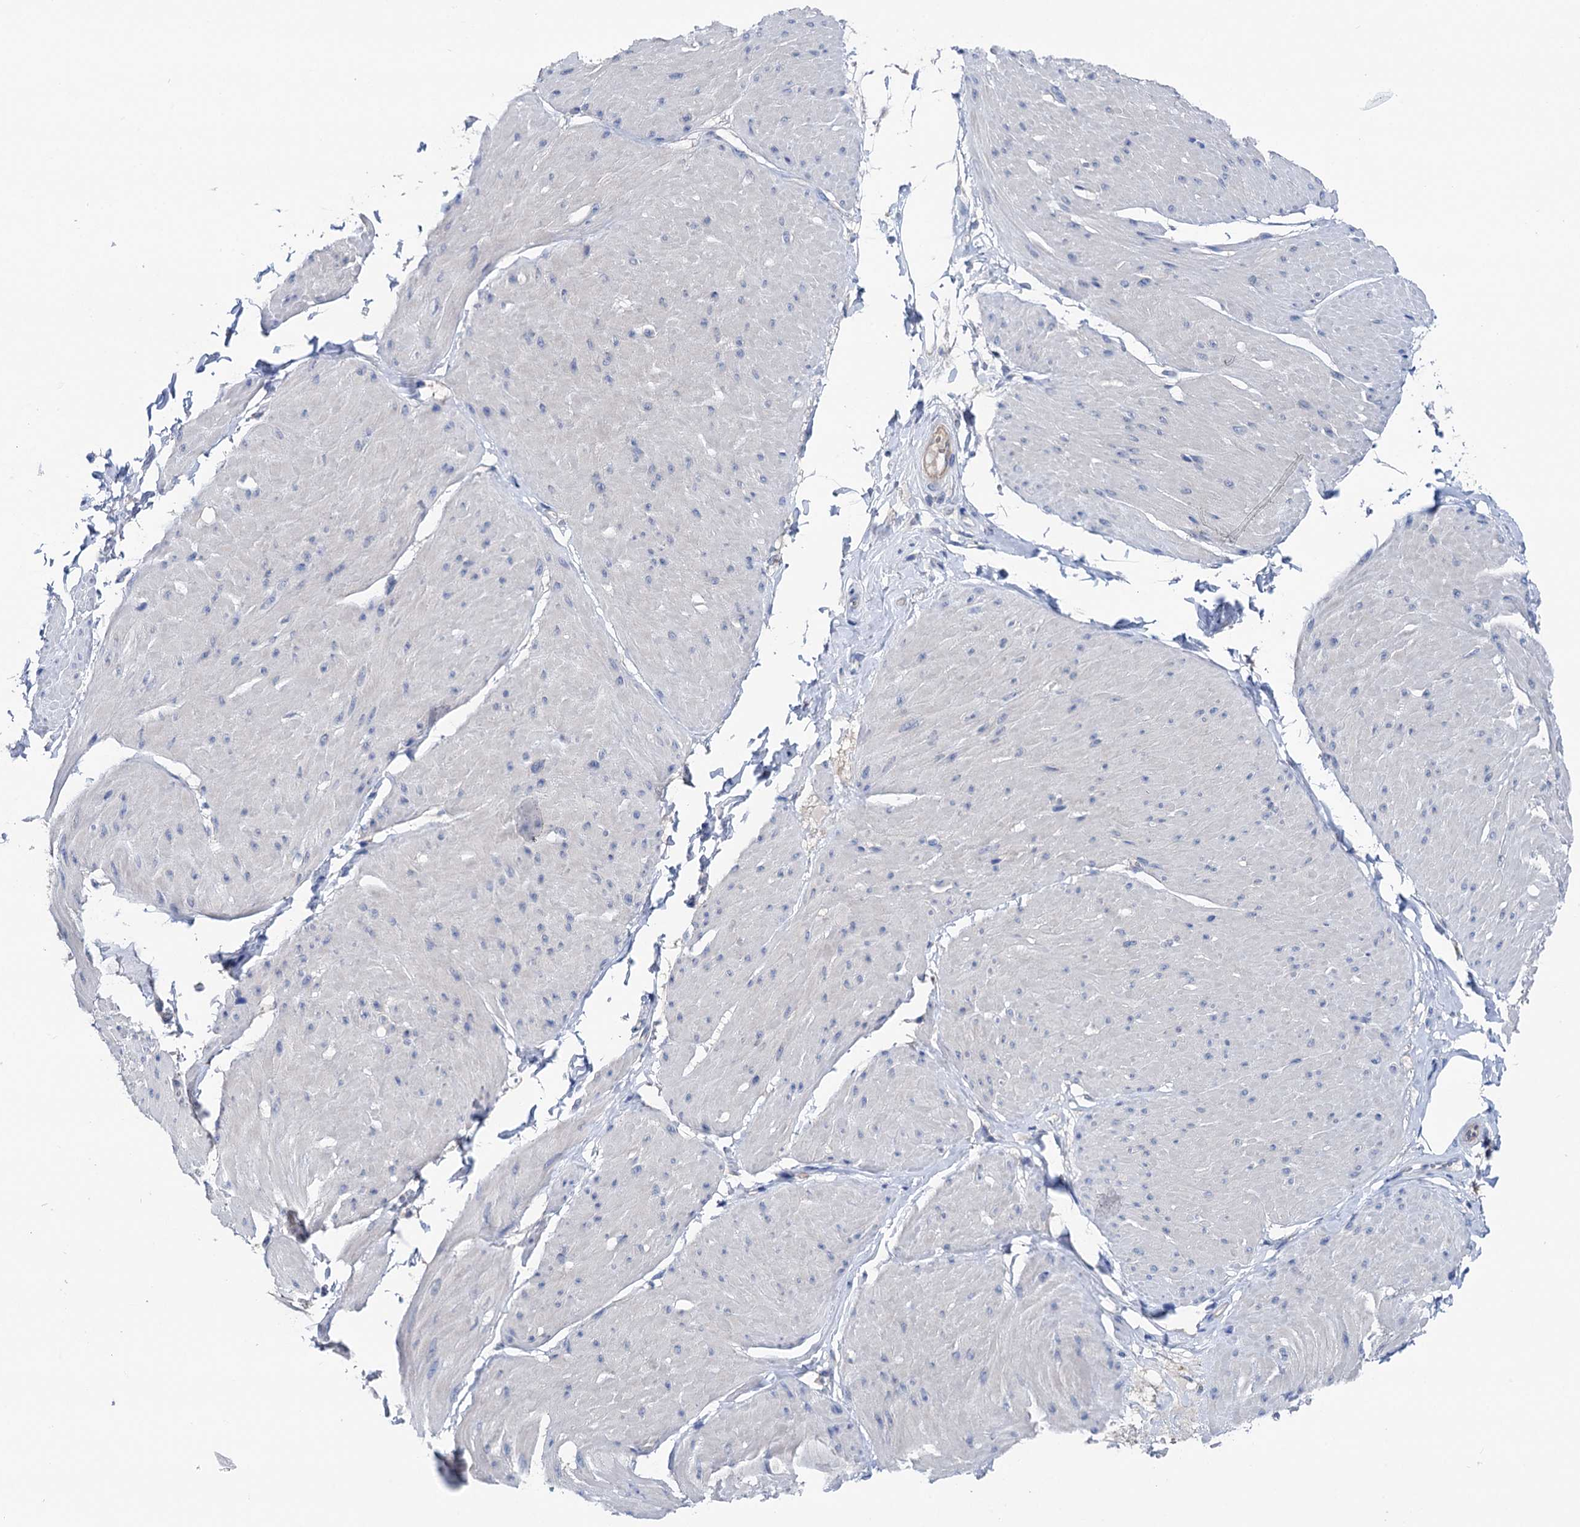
{"staining": {"intensity": "negative", "quantity": "none", "location": "none"}, "tissue": "smooth muscle", "cell_type": "Smooth muscle cells", "image_type": "normal", "snomed": [{"axis": "morphology", "description": "Urothelial carcinoma, High grade"}, {"axis": "topography", "description": "Urinary bladder"}], "caption": "A high-resolution image shows IHC staining of benign smooth muscle, which reveals no significant positivity in smooth muscle cells.", "gene": "SHROOM1", "patient": {"sex": "male", "age": 46}}